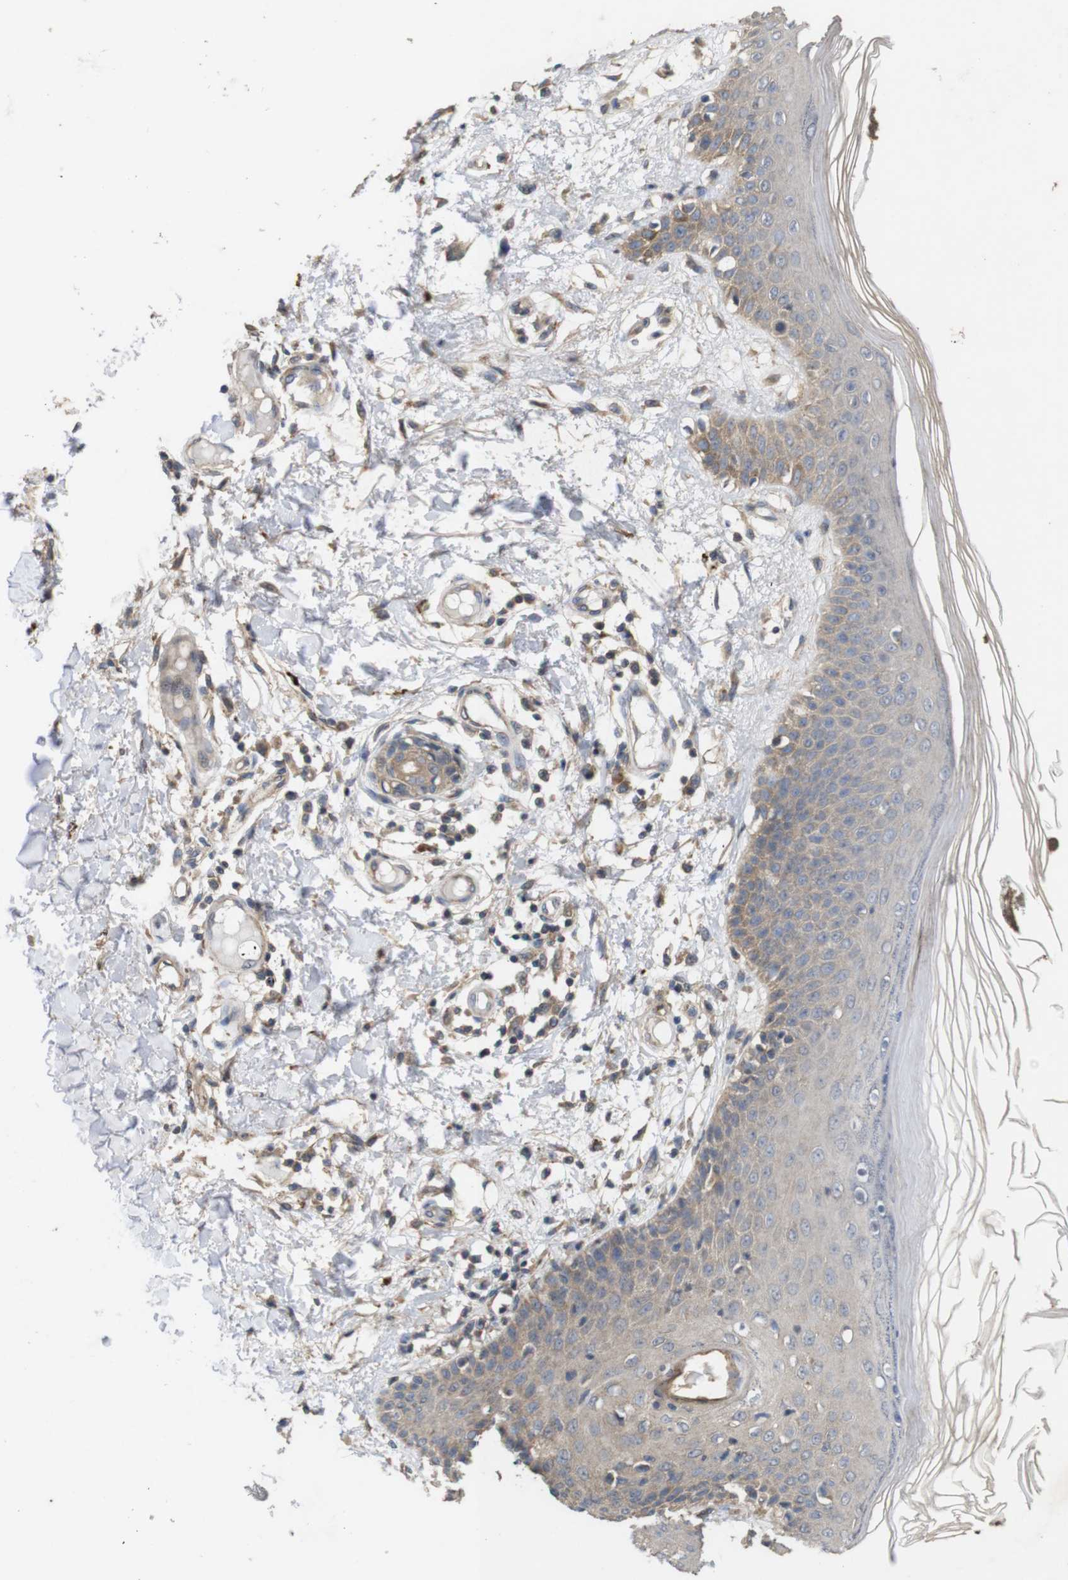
{"staining": {"intensity": "negative", "quantity": "none", "location": "none"}, "tissue": "skin", "cell_type": "Fibroblasts", "image_type": "normal", "snomed": [{"axis": "morphology", "description": "Normal tissue, NOS"}, {"axis": "topography", "description": "Skin"}], "caption": "Immunohistochemistry of normal skin demonstrates no positivity in fibroblasts. Brightfield microscopy of immunohistochemistry stained with DAB (brown) and hematoxylin (blue), captured at high magnification.", "gene": "KCNS3", "patient": {"sex": "male", "age": 53}}